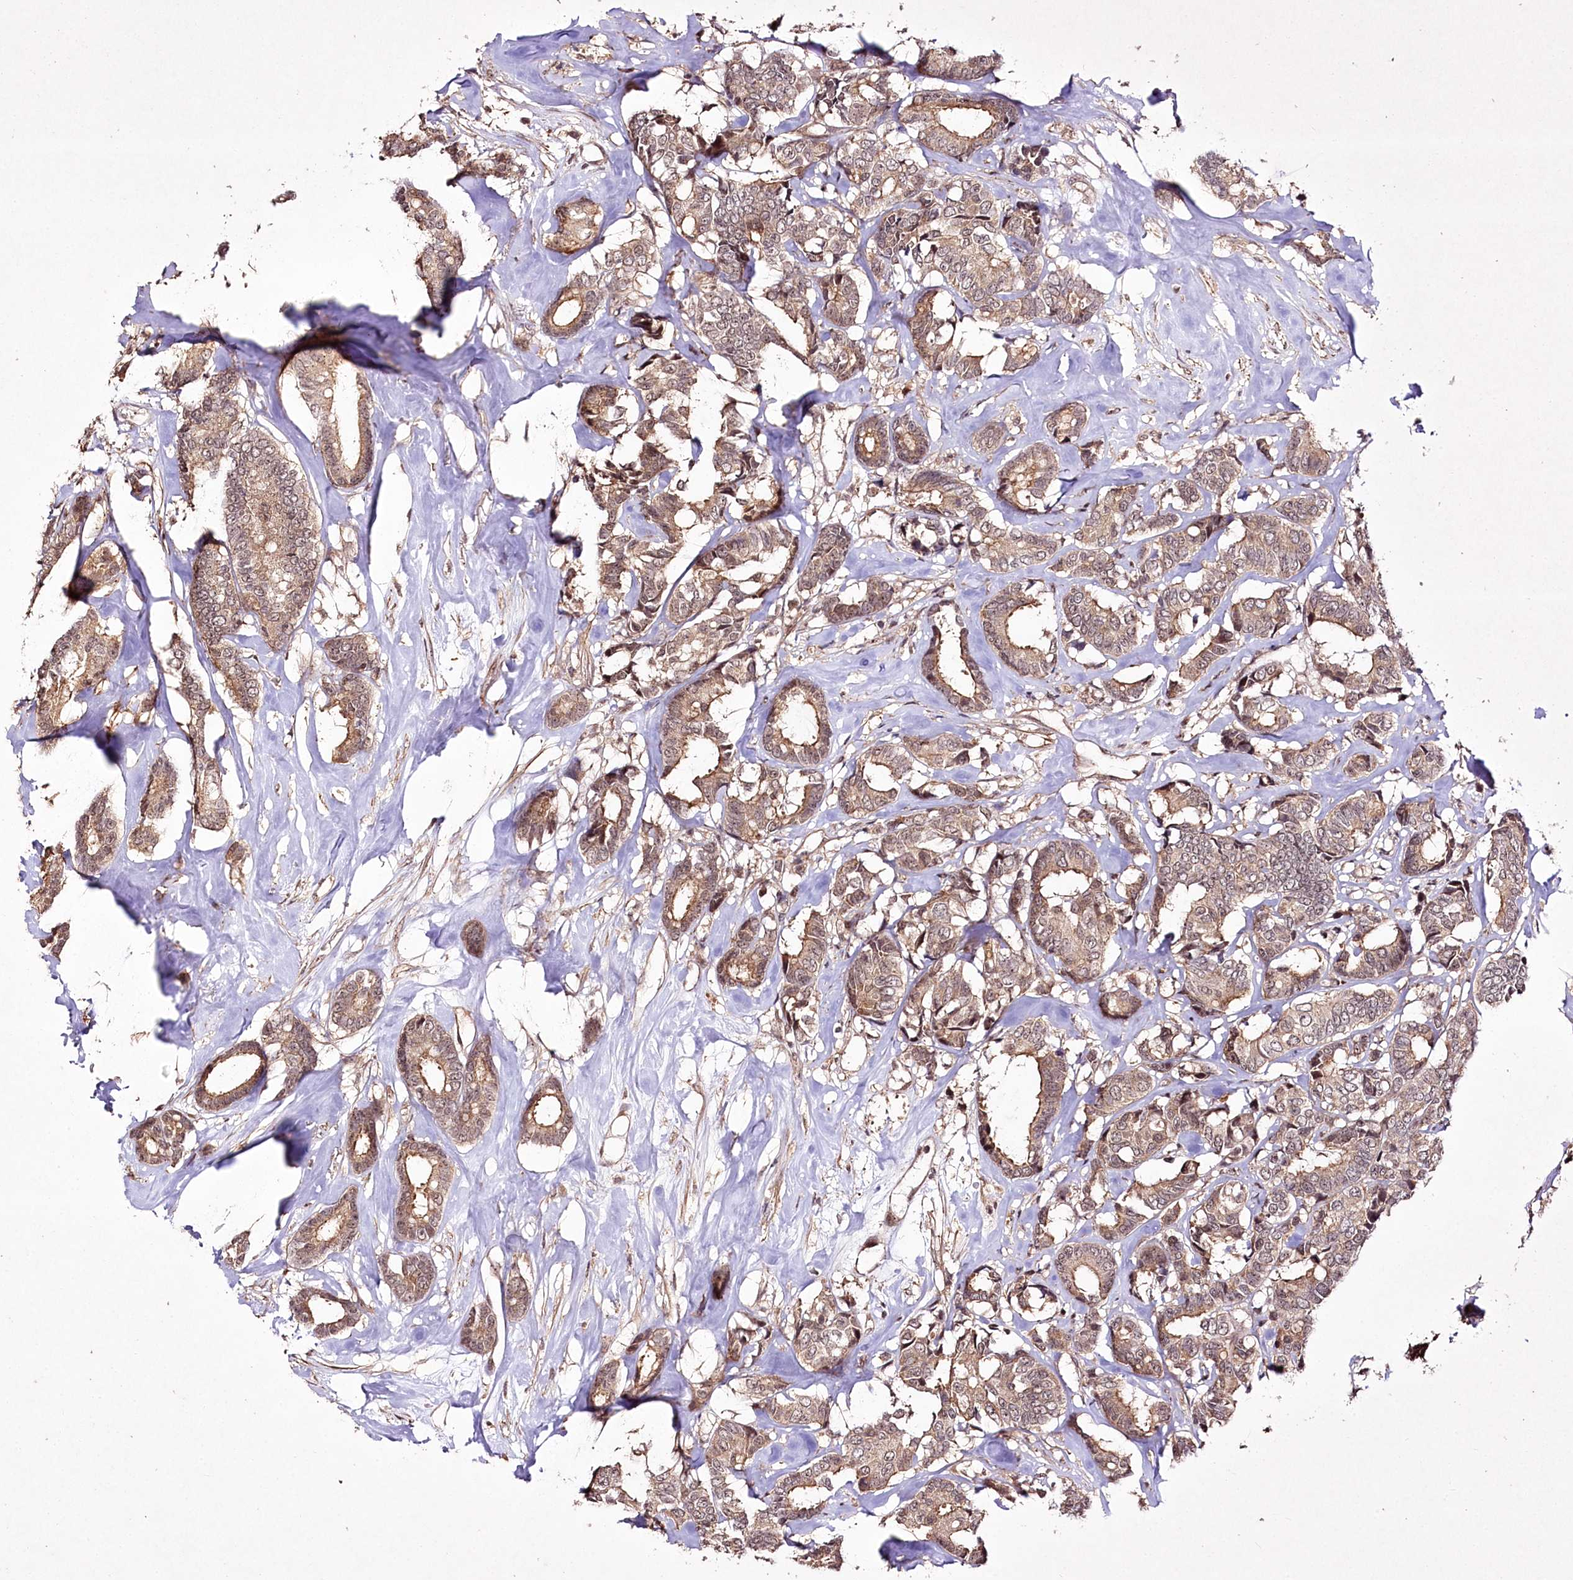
{"staining": {"intensity": "weak", "quantity": ">75%", "location": "cytoplasmic/membranous"}, "tissue": "breast cancer", "cell_type": "Tumor cells", "image_type": "cancer", "snomed": [{"axis": "morphology", "description": "Duct carcinoma"}, {"axis": "topography", "description": "Breast"}], "caption": "Tumor cells demonstrate weak cytoplasmic/membranous positivity in approximately >75% of cells in breast cancer (infiltrating ductal carcinoma).", "gene": "CCDC59", "patient": {"sex": "female", "age": 87}}